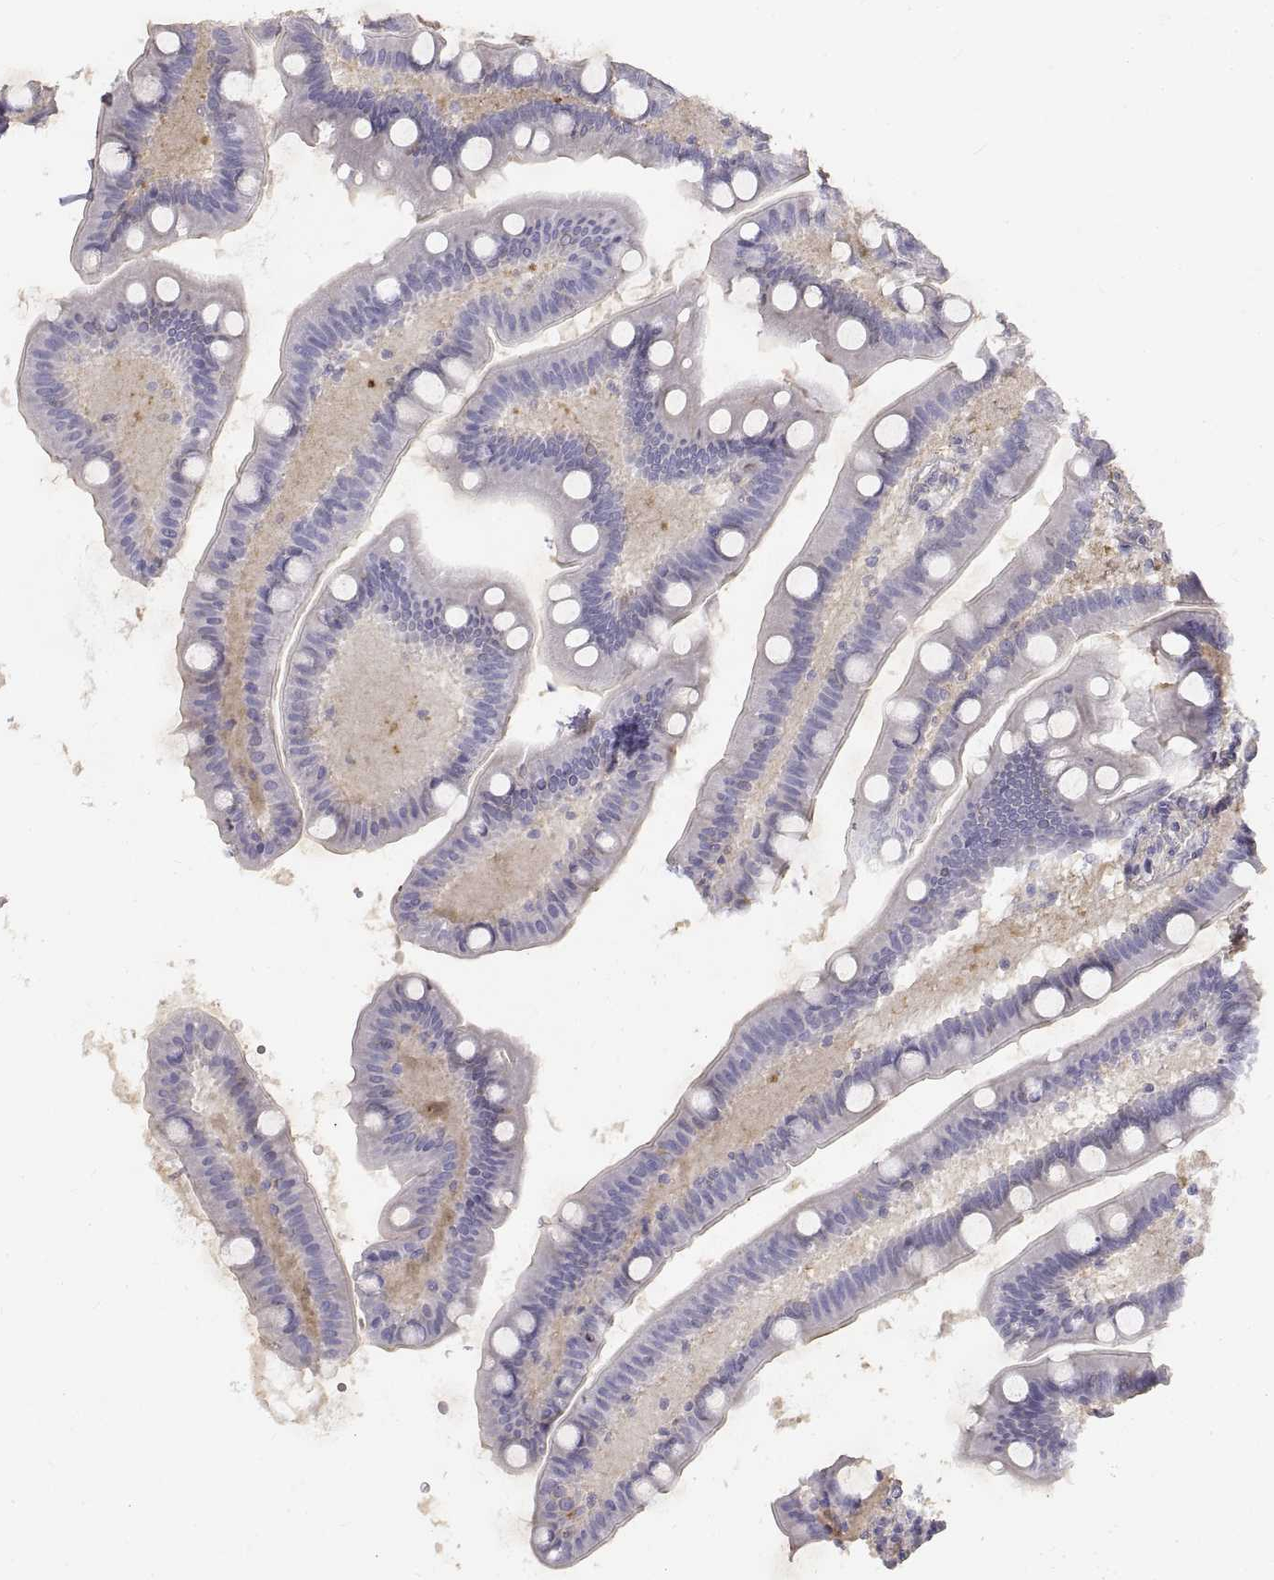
{"staining": {"intensity": "moderate", "quantity": "<25%", "location": "cytoplasmic/membranous"}, "tissue": "small intestine", "cell_type": "Glandular cells", "image_type": "normal", "snomed": [{"axis": "morphology", "description": "Normal tissue, NOS"}, {"axis": "topography", "description": "Small intestine"}], "caption": "Glandular cells demonstrate low levels of moderate cytoplasmic/membranous expression in approximately <25% of cells in unremarkable small intestine. (IHC, brightfield microscopy, high magnification).", "gene": "HSP90AB1", "patient": {"sex": "male", "age": 66}}